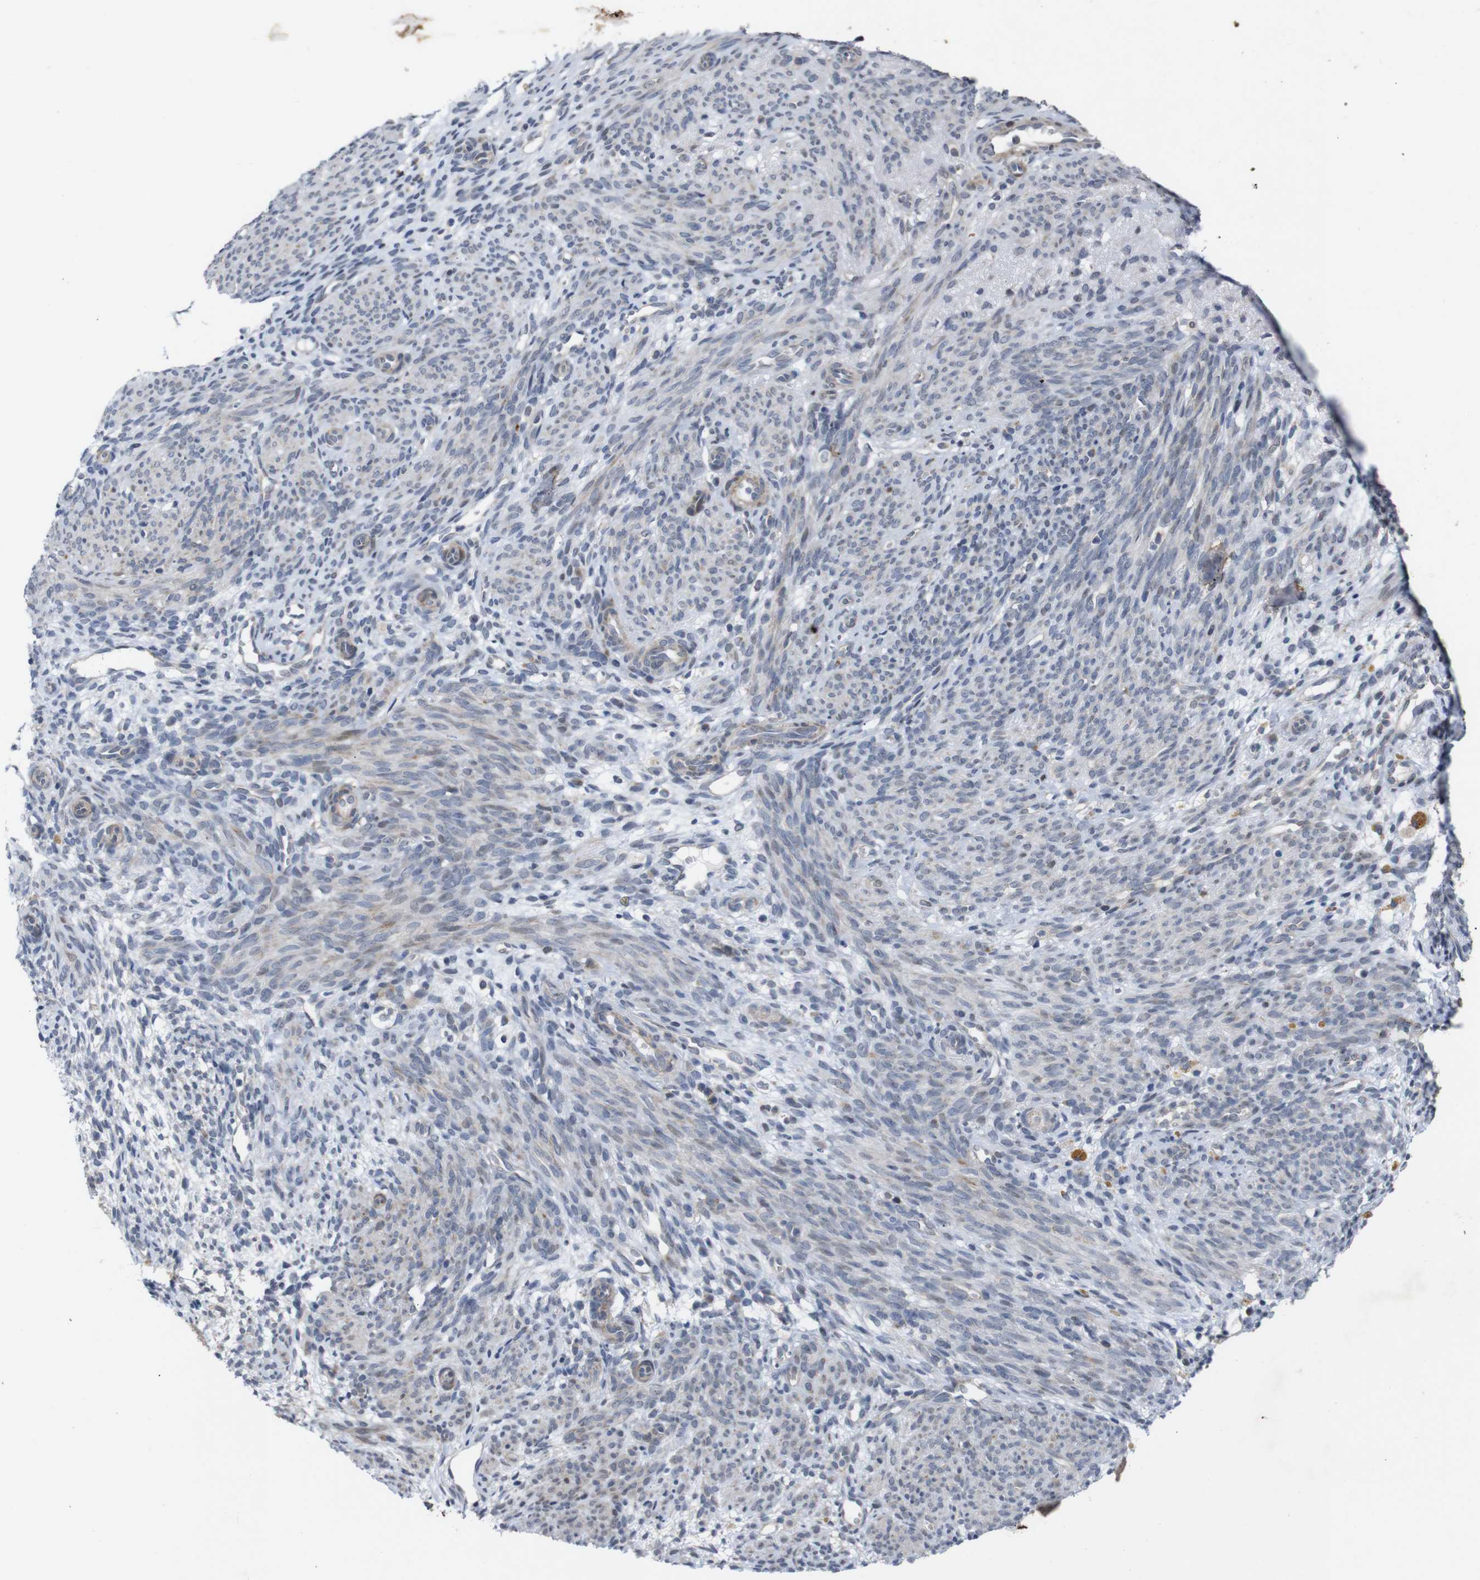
{"staining": {"intensity": "negative", "quantity": "none", "location": "none"}, "tissue": "endometrium", "cell_type": "Cells in endometrial stroma", "image_type": "normal", "snomed": [{"axis": "morphology", "description": "Normal tissue, NOS"}, {"axis": "morphology", "description": "Adenocarcinoma, NOS"}, {"axis": "topography", "description": "Endometrium"}, {"axis": "topography", "description": "Ovary"}], "caption": "High power microscopy image of an immunohistochemistry (IHC) histopathology image of benign endometrium, revealing no significant staining in cells in endometrial stroma.", "gene": "ATP7B", "patient": {"sex": "female", "age": 68}}